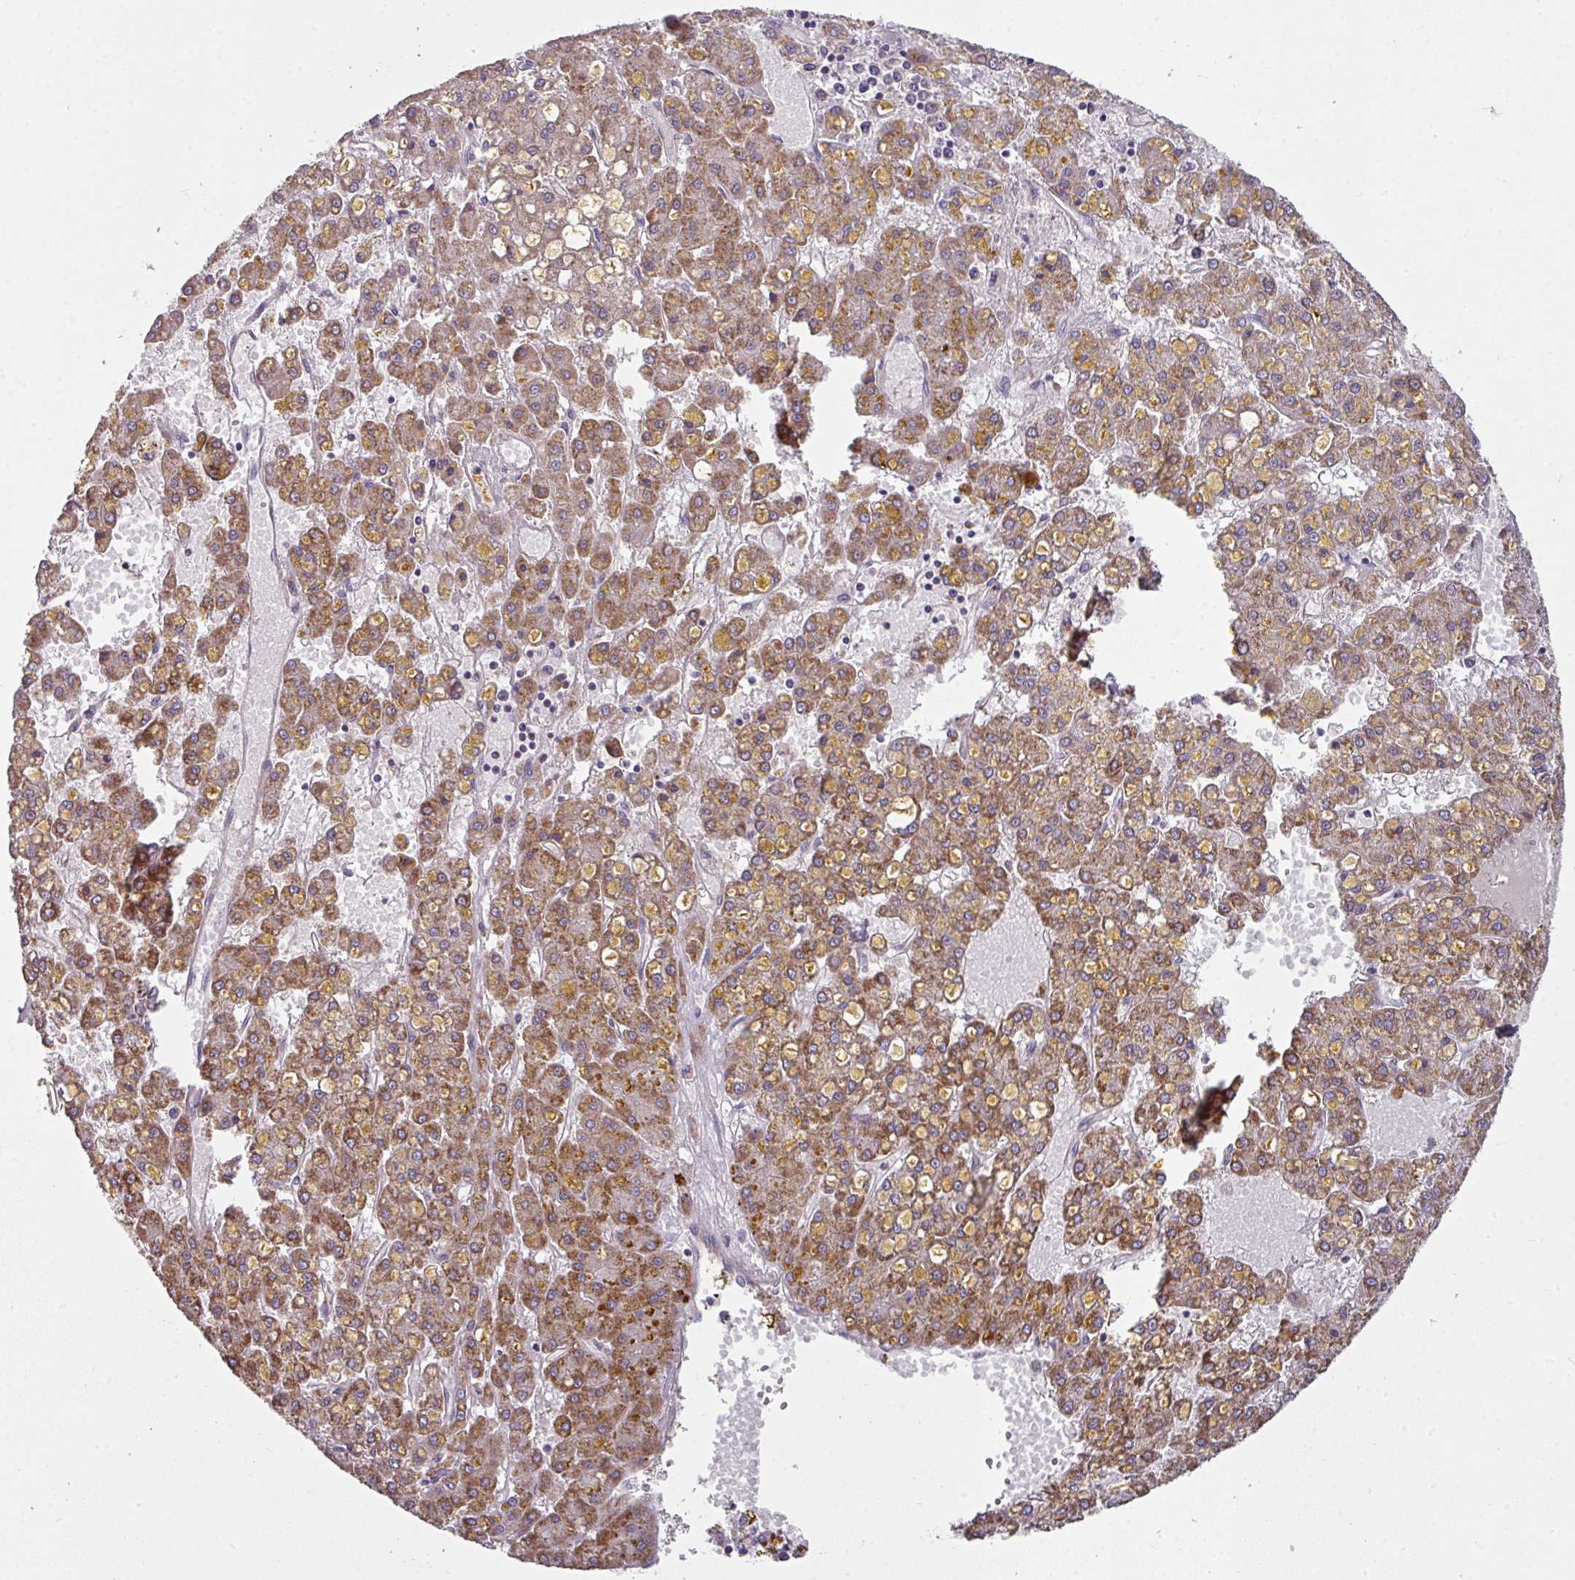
{"staining": {"intensity": "moderate", "quantity": ">75%", "location": "cytoplasmic/membranous"}, "tissue": "liver cancer", "cell_type": "Tumor cells", "image_type": "cancer", "snomed": [{"axis": "morphology", "description": "Carcinoma, Hepatocellular, NOS"}, {"axis": "topography", "description": "Liver"}], "caption": "Immunohistochemical staining of liver hepatocellular carcinoma shows medium levels of moderate cytoplasmic/membranous positivity in about >75% of tumor cells.", "gene": "LRRC9", "patient": {"sex": "male", "age": 67}}